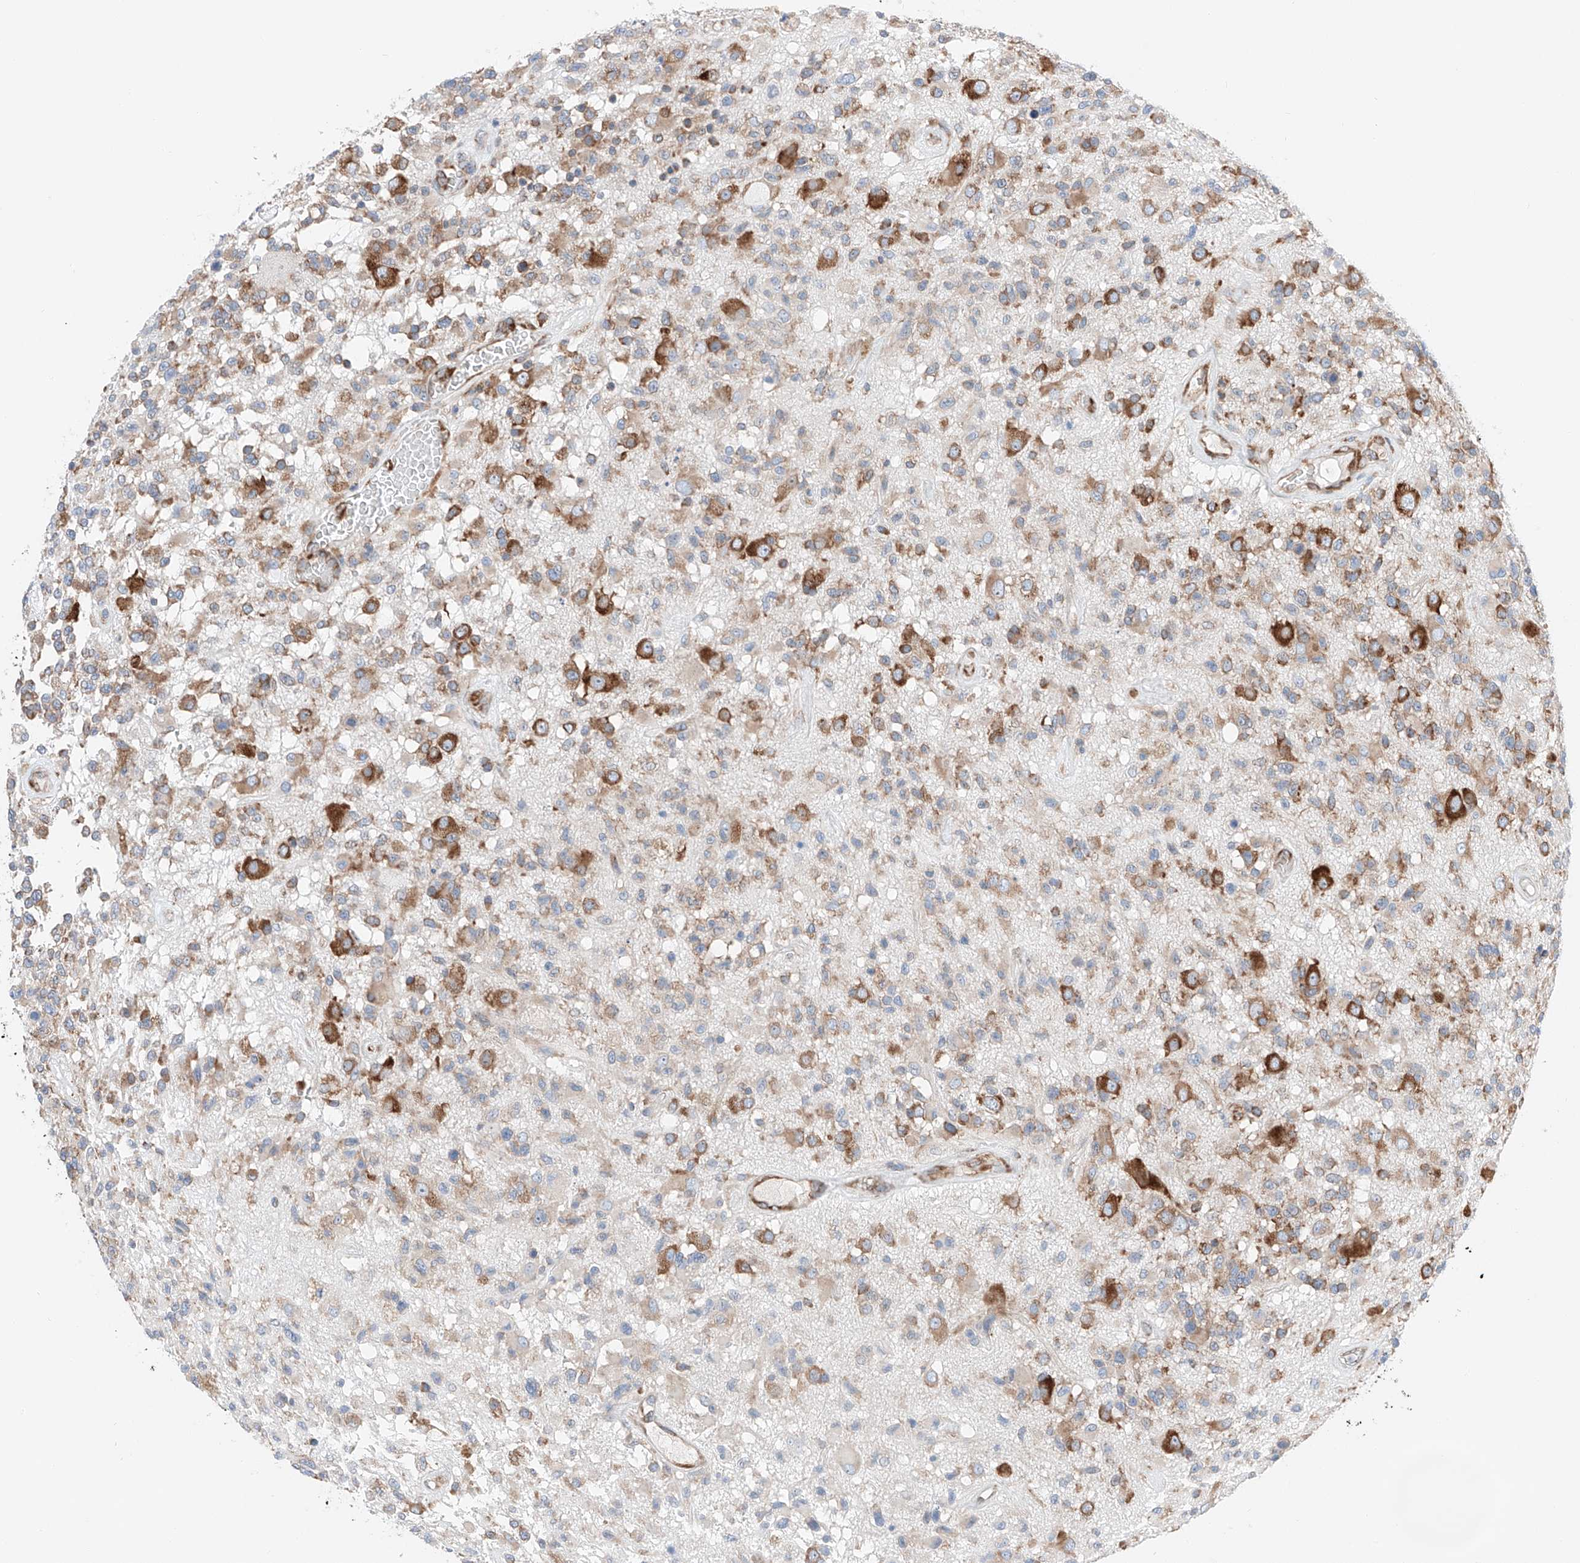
{"staining": {"intensity": "moderate", "quantity": "<25%", "location": "cytoplasmic/membranous"}, "tissue": "glioma", "cell_type": "Tumor cells", "image_type": "cancer", "snomed": [{"axis": "morphology", "description": "Glioma, malignant, High grade"}, {"axis": "morphology", "description": "Glioblastoma, NOS"}, {"axis": "topography", "description": "Brain"}], "caption": "Malignant high-grade glioma stained with a brown dye displays moderate cytoplasmic/membranous positive expression in about <25% of tumor cells.", "gene": "CRELD1", "patient": {"sex": "male", "age": 60}}